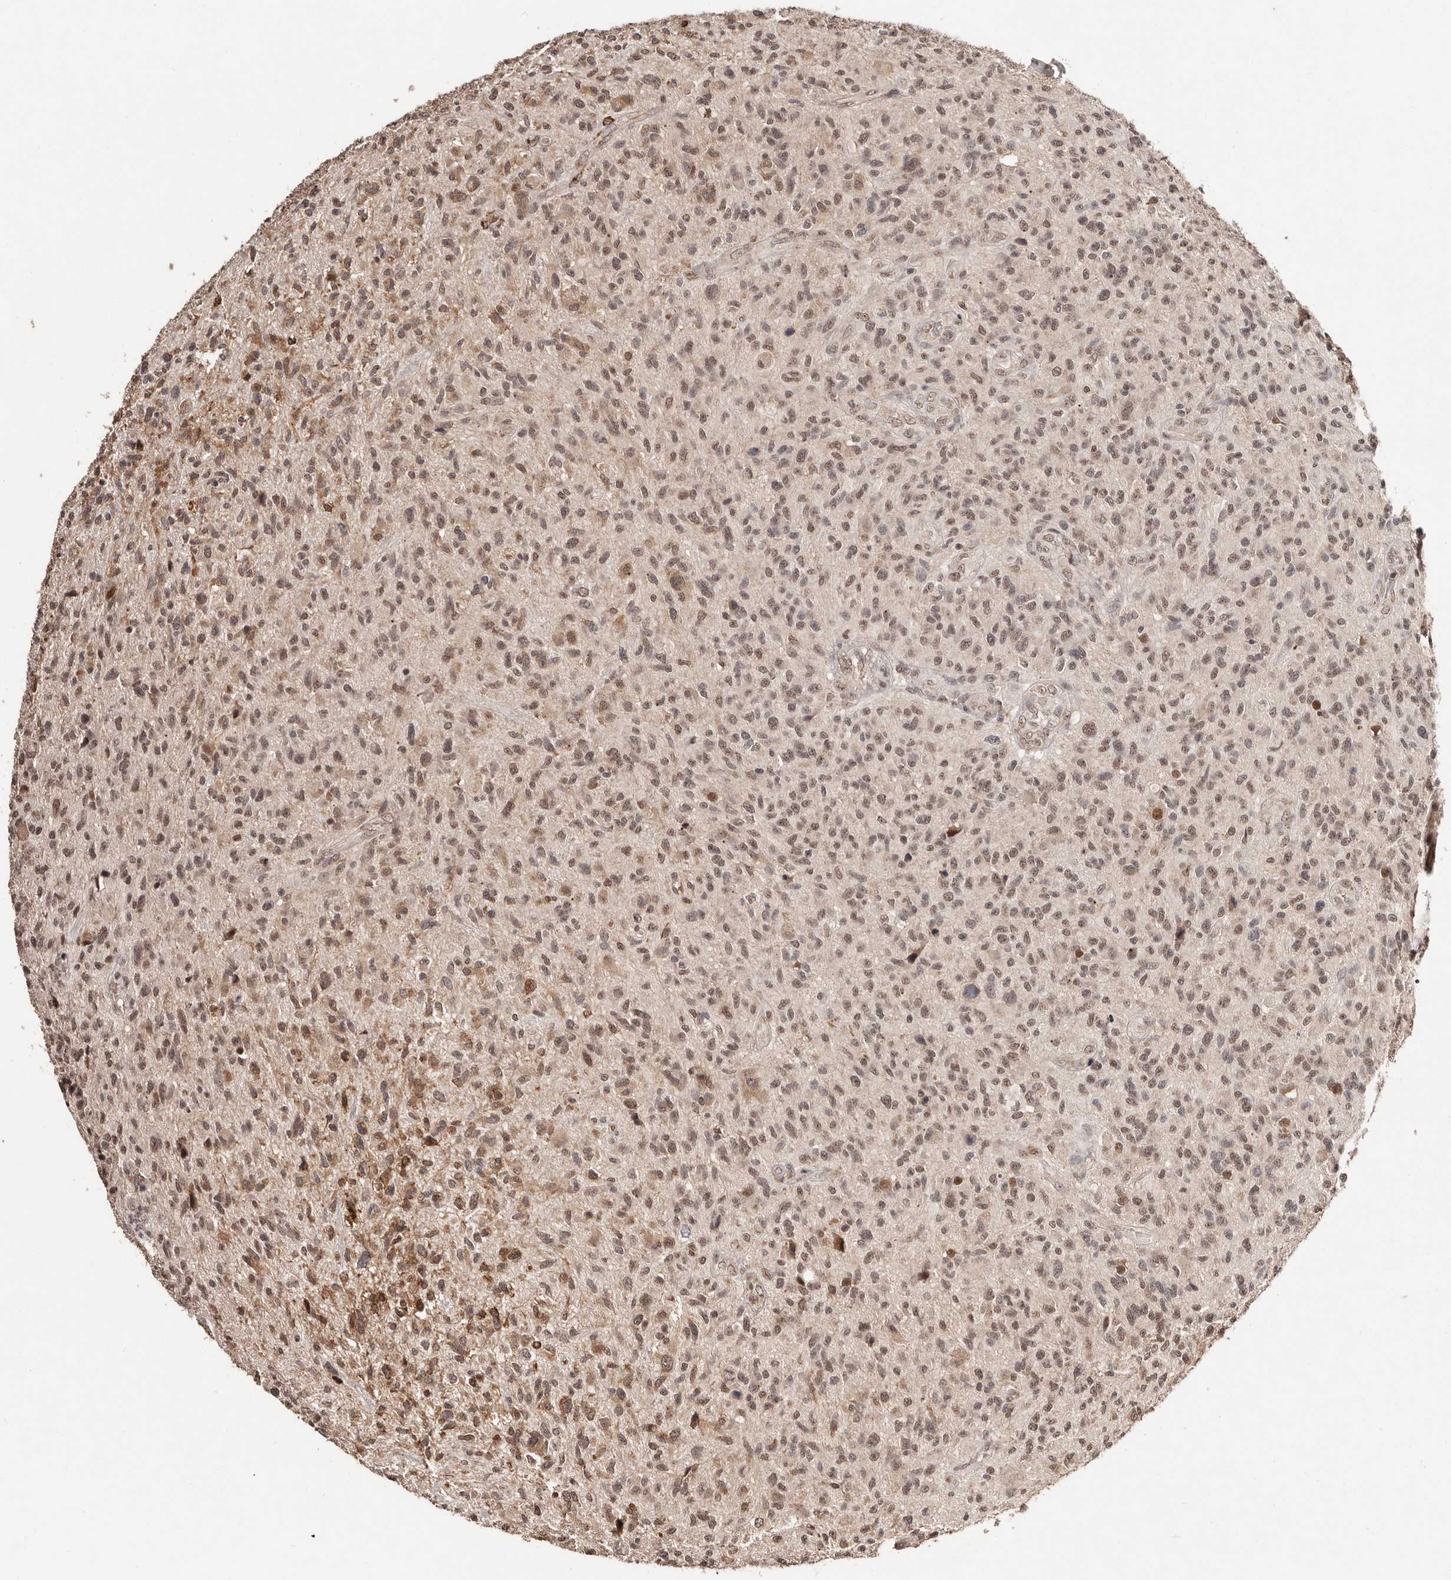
{"staining": {"intensity": "moderate", "quantity": ">75%", "location": "nuclear"}, "tissue": "glioma", "cell_type": "Tumor cells", "image_type": "cancer", "snomed": [{"axis": "morphology", "description": "Glioma, malignant, High grade"}, {"axis": "topography", "description": "Brain"}], "caption": "Protein analysis of malignant glioma (high-grade) tissue exhibits moderate nuclear expression in about >75% of tumor cells.", "gene": "BICRAL", "patient": {"sex": "male", "age": 47}}